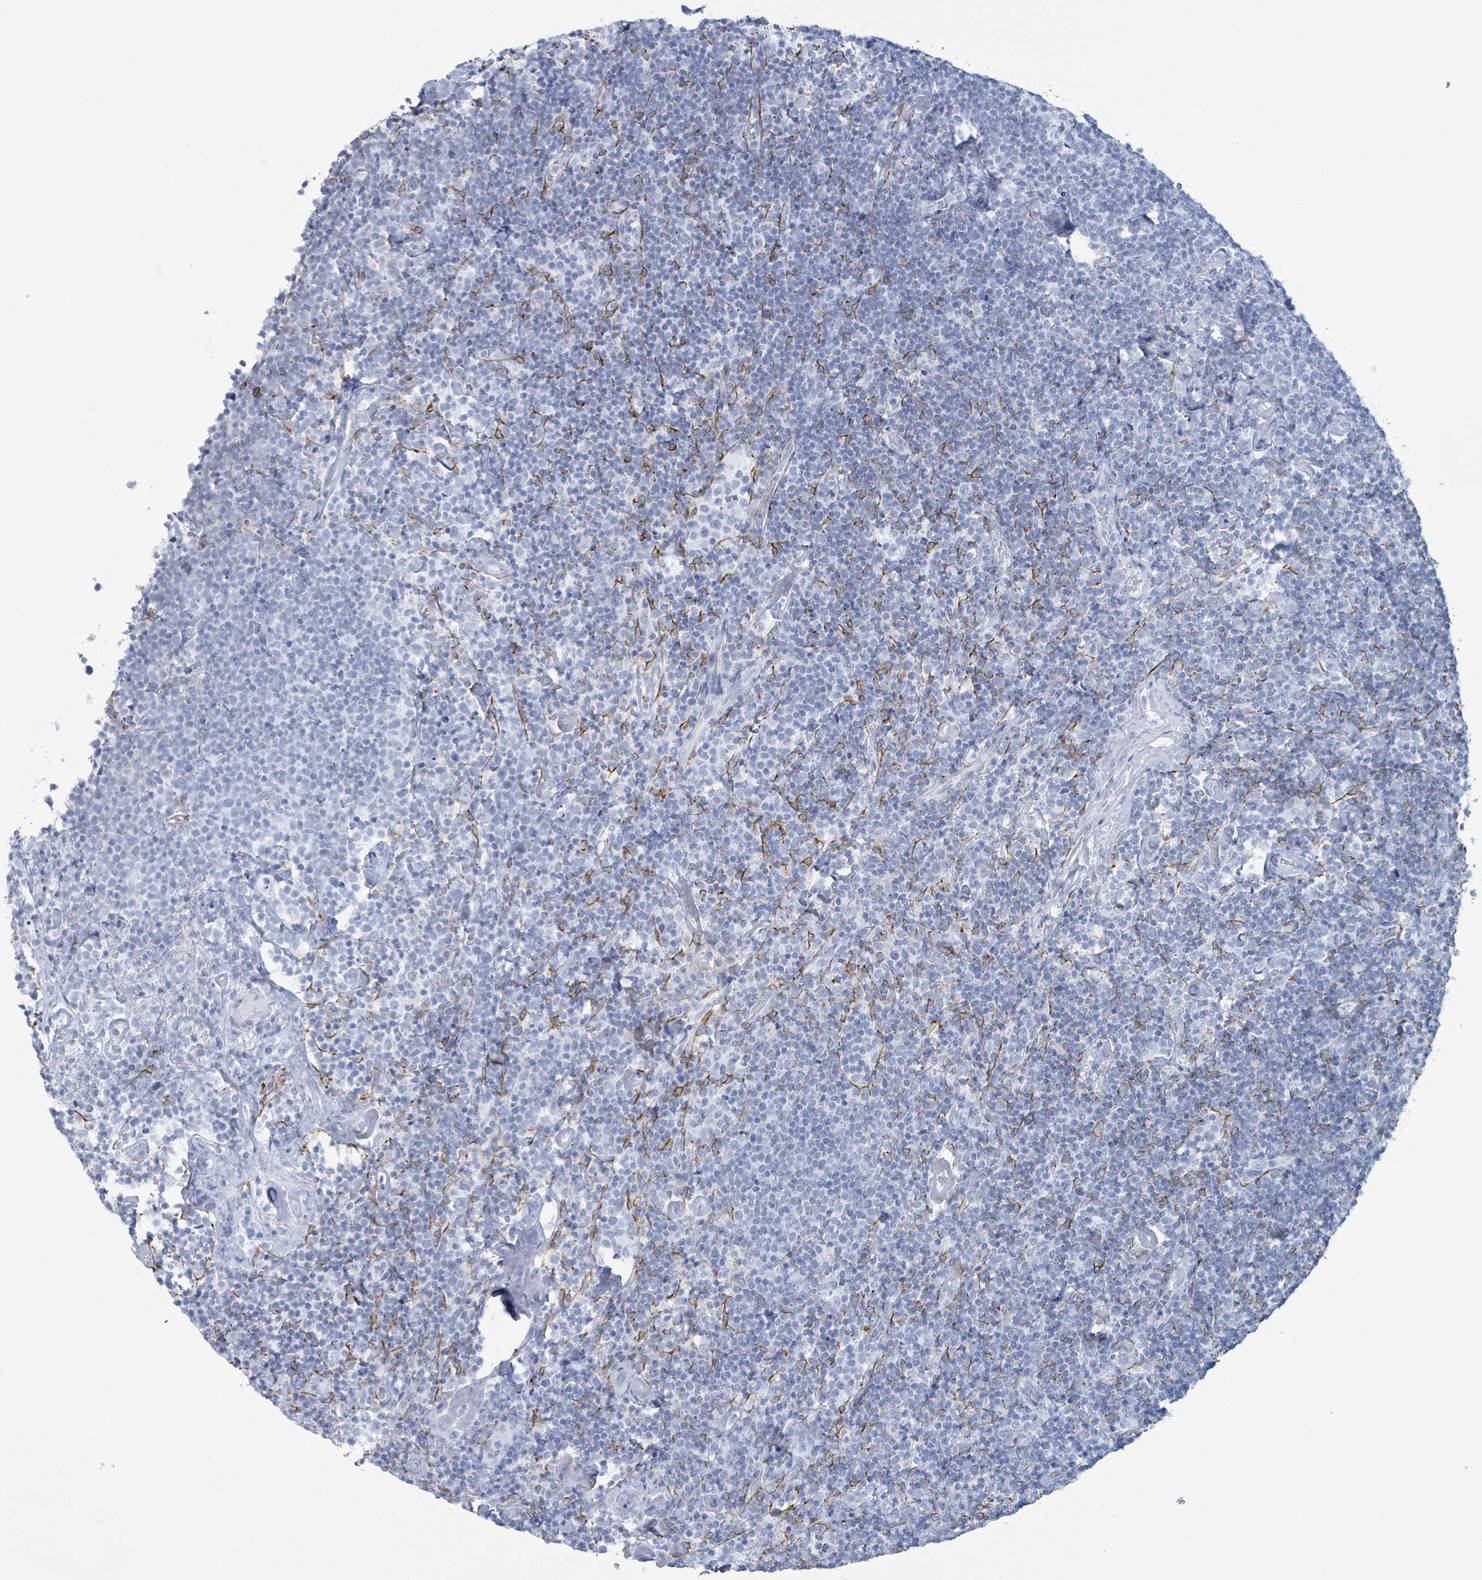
{"staining": {"intensity": "negative", "quantity": "none", "location": "none"}, "tissue": "lymphoma", "cell_type": "Tumor cells", "image_type": "cancer", "snomed": [{"axis": "morphology", "description": "Malignant lymphoma, non-Hodgkin's type, High grade"}, {"axis": "topography", "description": "Lymph node"}], "caption": "An image of malignant lymphoma, non-Hodgkin's type (high-grade) stained for a protein exhibits no brown staining in tumor cells.", "gene": "KRT8", "patient": {"sex": "male", "age": 61}}